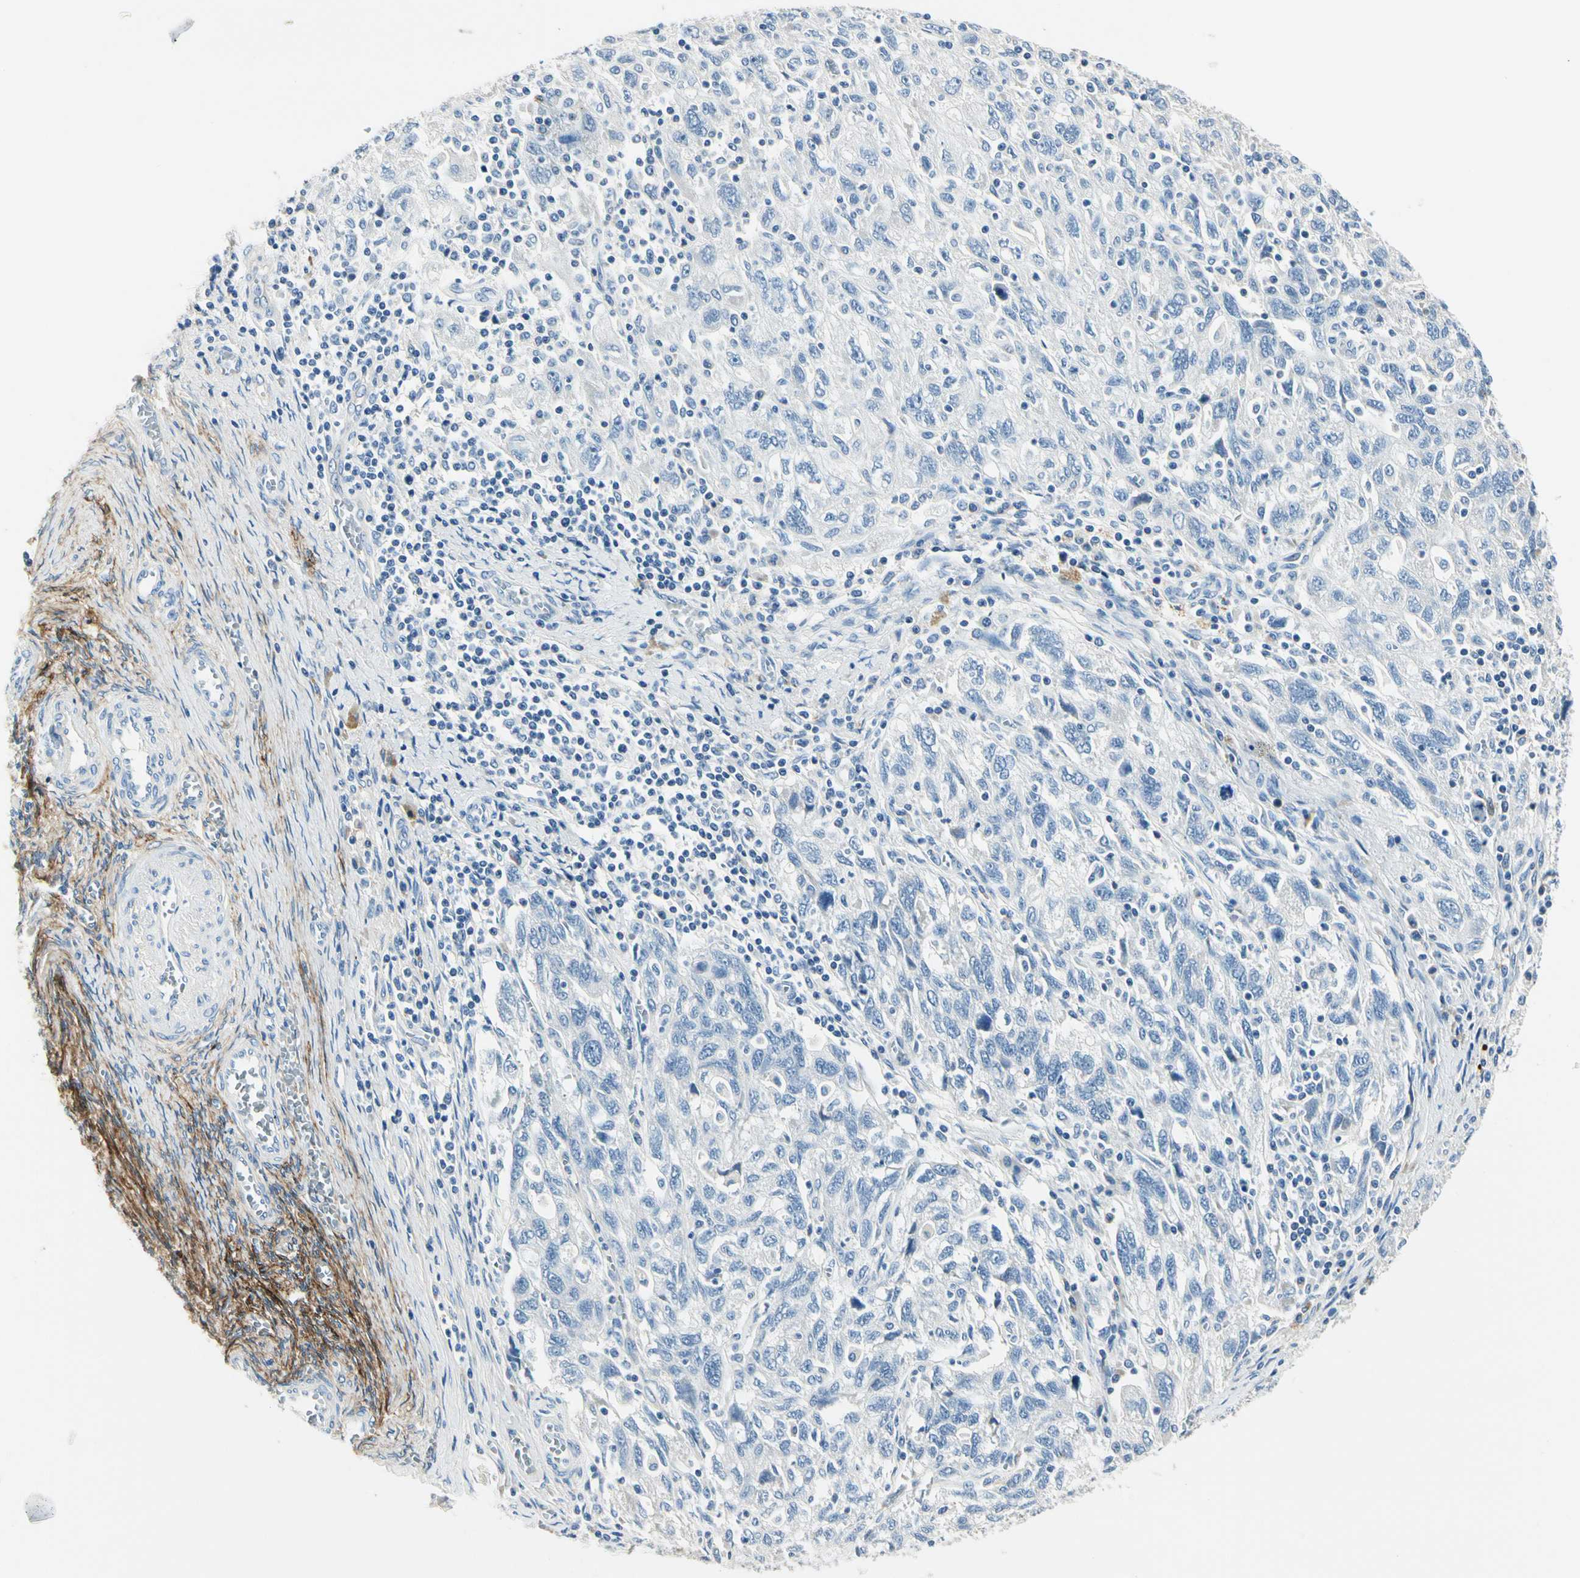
{"staining": {"intensity": "negative", "quantity": "none", "location": "none"}, "tissue": "ovarian cancer", "cell_type": "Tumor cells", "image_type": "cancer", "snomed": [{"axis": "morphology", "description": "Carcinoma, NOS"}, {"axis": "morphology", "description": "Cystadenocarcinoma, serous, NOS"}, {"axis": "topography", "description": "Ovary"}], "caption": "Immunohistochemical staining of ovarian serous cystadenocarcinoma reveals no significant expression in tumor cells. (Stains: DAB immunohistochemistry with hematoxylin counter stain, Microscopy: brightfield microscopy at high magnification).", "gene": "TGFBR3", "patient": {"sex": "female", "age": 69}}